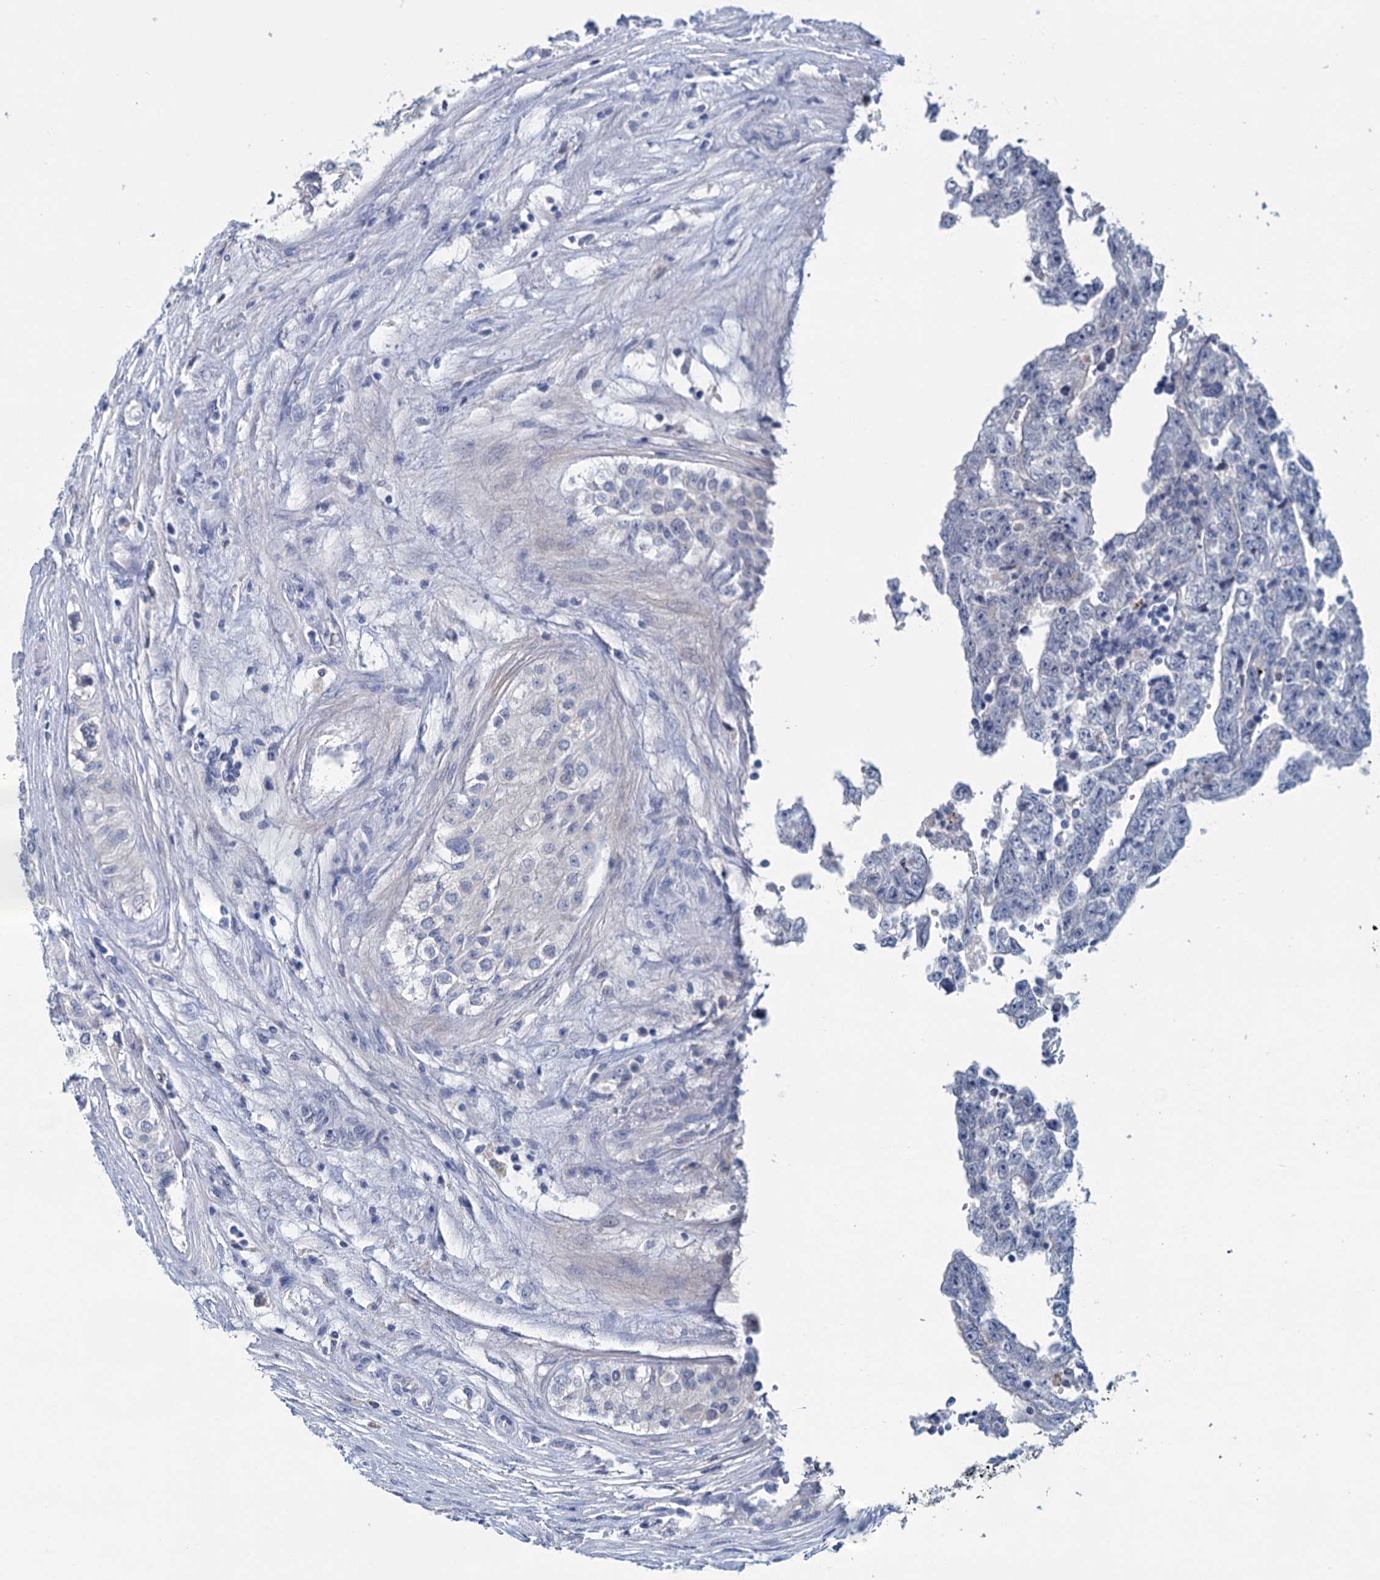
{"staining": {"intensity": "negative", "quantity": "none", "location": "none"}, "tissue": "testis cancer", "cell_type": "Tumor cells", "image_type": "cancer", "snomed": [{"axis": "morphology", "description": "Carcinoma, Embryonal, NOS"}, {"axis": "topography", "description": "Testis"}], "caption": "Immunohistochemical staining of testis cancer shows no significant expression in tumor cells. (DAB IHC visualized using brightfield microscopy, high magnification).", "gene": "MYOZ3", "patient": {"sex": "male", "age": 25}}